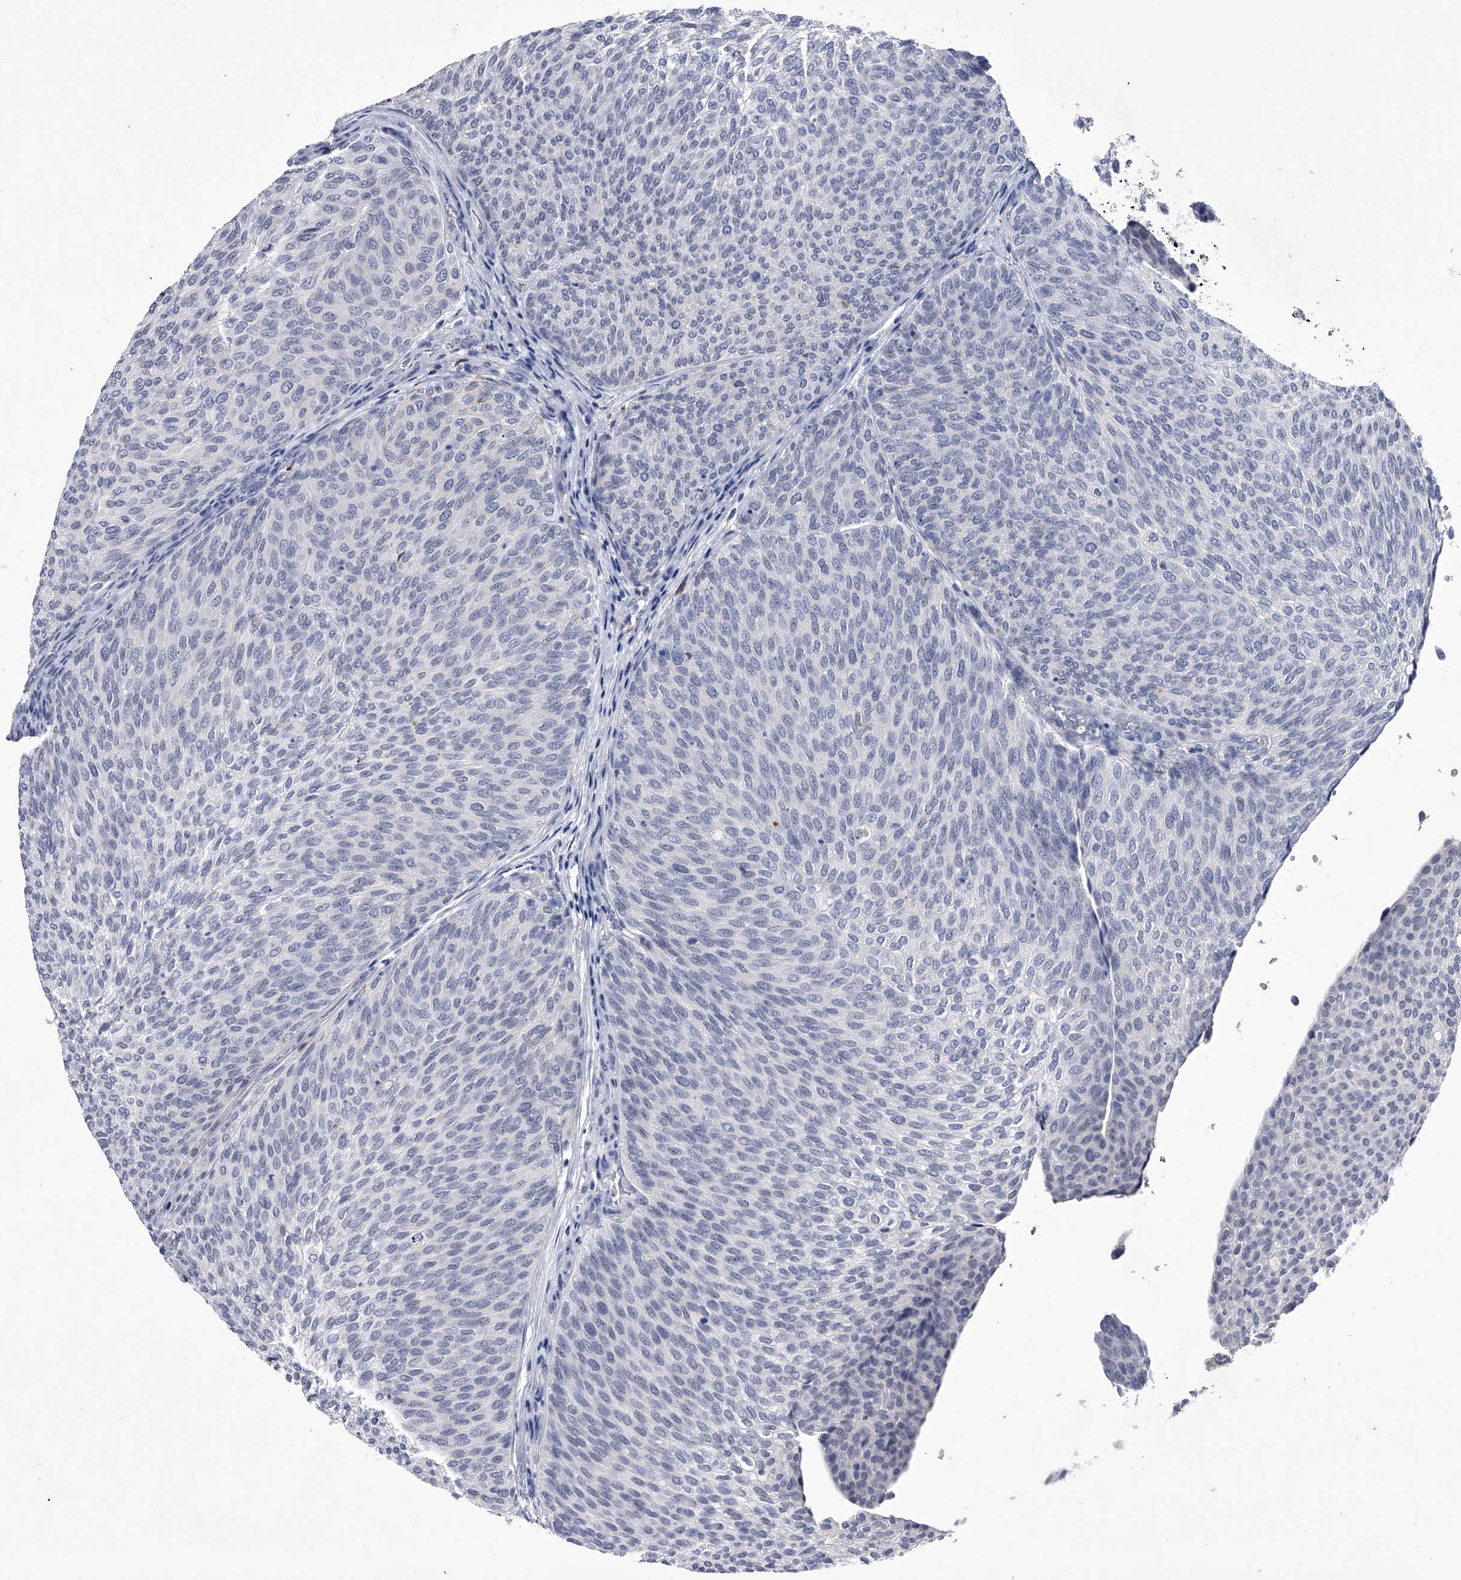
{"staining": {"intensity": "negative", "quantity": "none", "location": "none"}, "tissue": "urothelial cancer", "cell_type": "Tumor cells", "image_type": "cancer", "snomed": [{"axis": "morphology", "description": "Urothelial carcinoma, Low grade"}, {"axis": "topography", "description": "Urinary bladder"}], "caption": "Tumor cells are negative for brown protein staining in urothelial carcinoma (low-grade).", "gene": "CRISP2", "patient": {"sex": "female", "age": 79}}